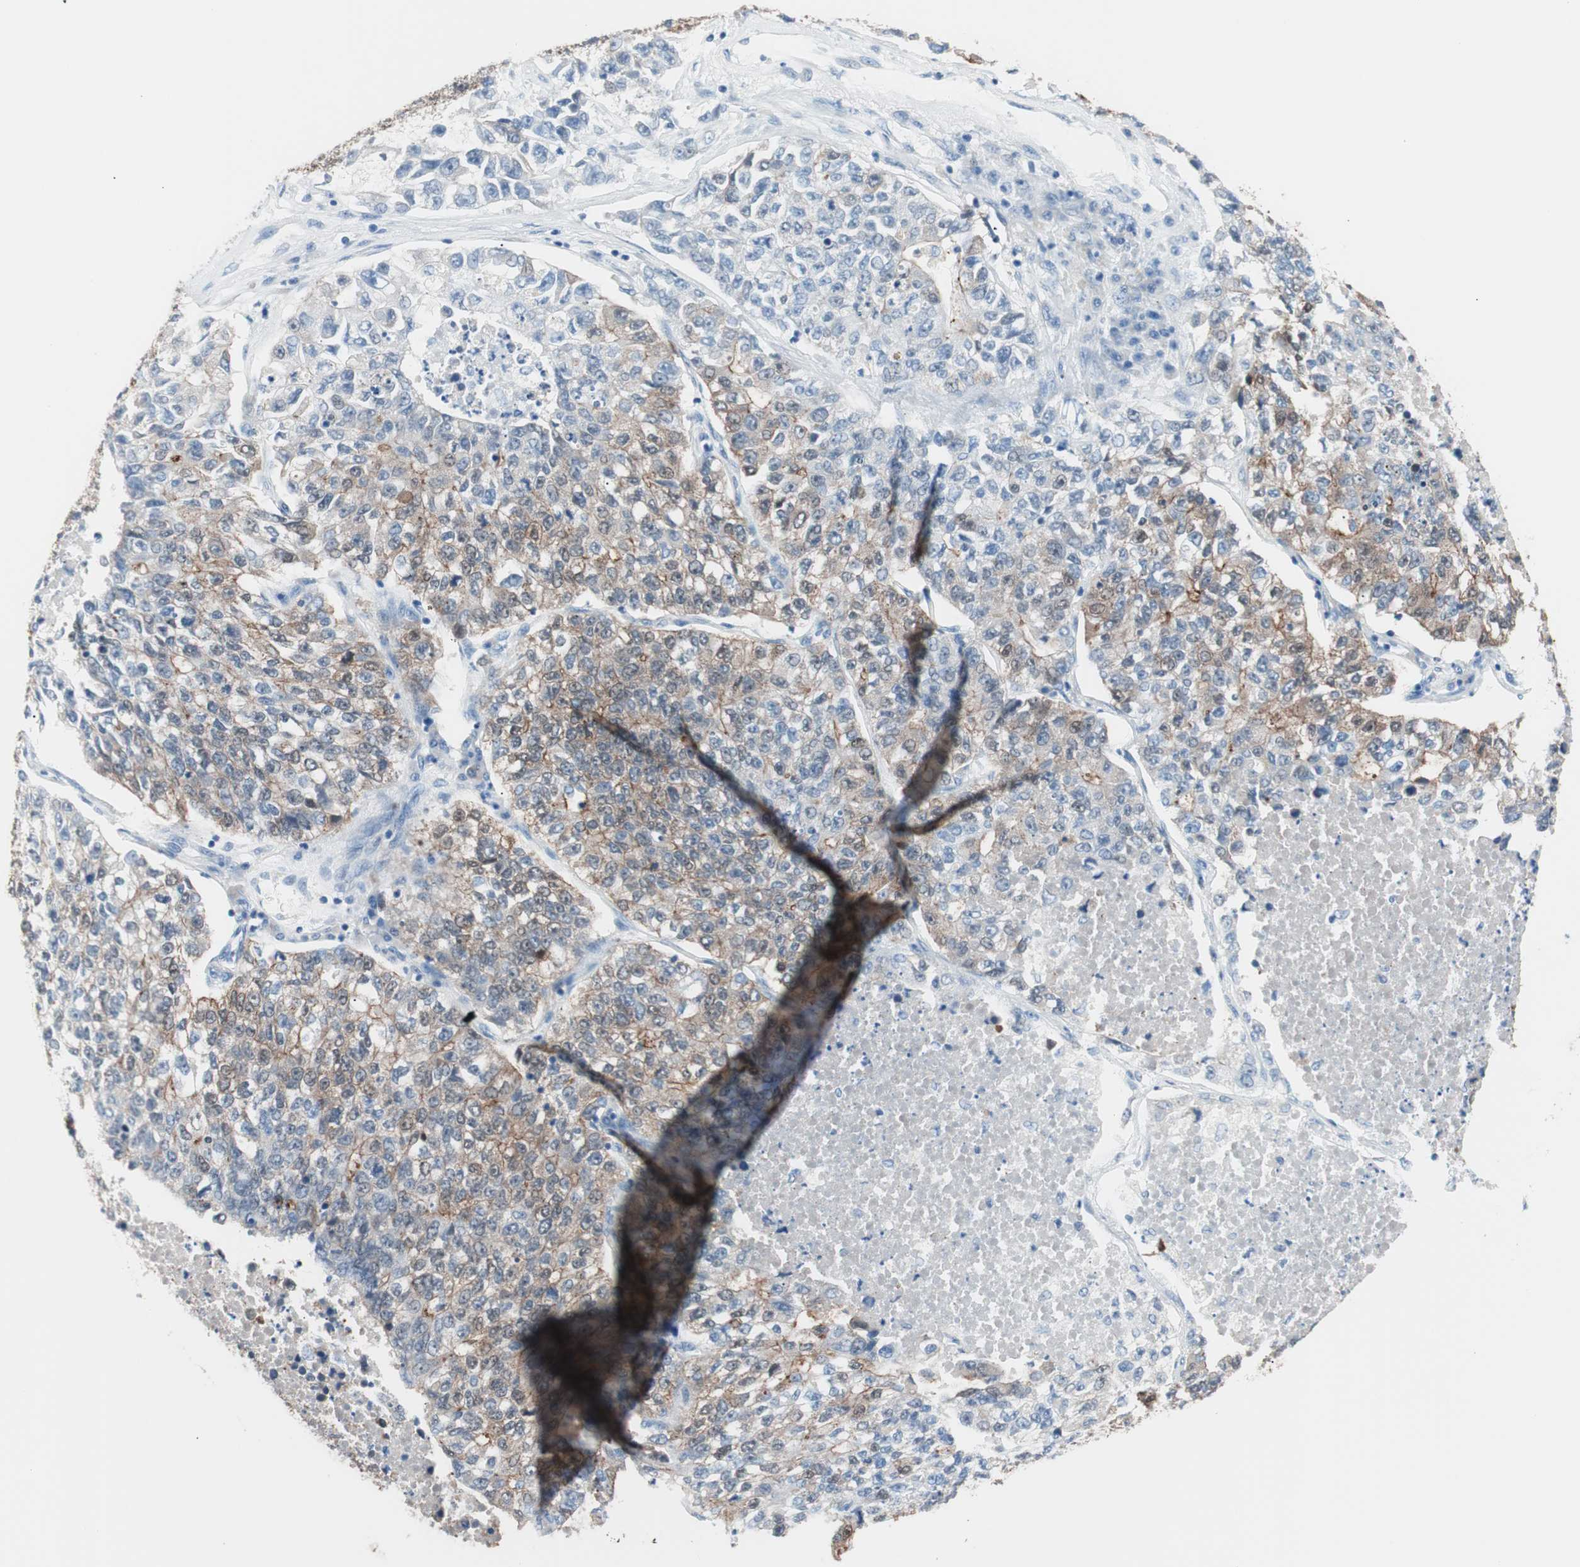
{"staining": {"intensity": "moderate", "quantity": ">75%", "location": "cytoplasmic/membranous,nuclear"}, "tissue": "lung cancer", "cell_type": "Tumor cells", "image_type": "cancer", "snomed": [{"axis": "morphology", "description": "Adenocarcinoma, NOS"}, {"axis": "topography", "description": "Lung"}], "caption": "Moderate cytoplasmic/membranous and nuclear staining is identified in about >75% of tumor cells in adenocarcinoma (lung).", "gene": "VIL1", "patient": {"sex": "male", "age": 49}}